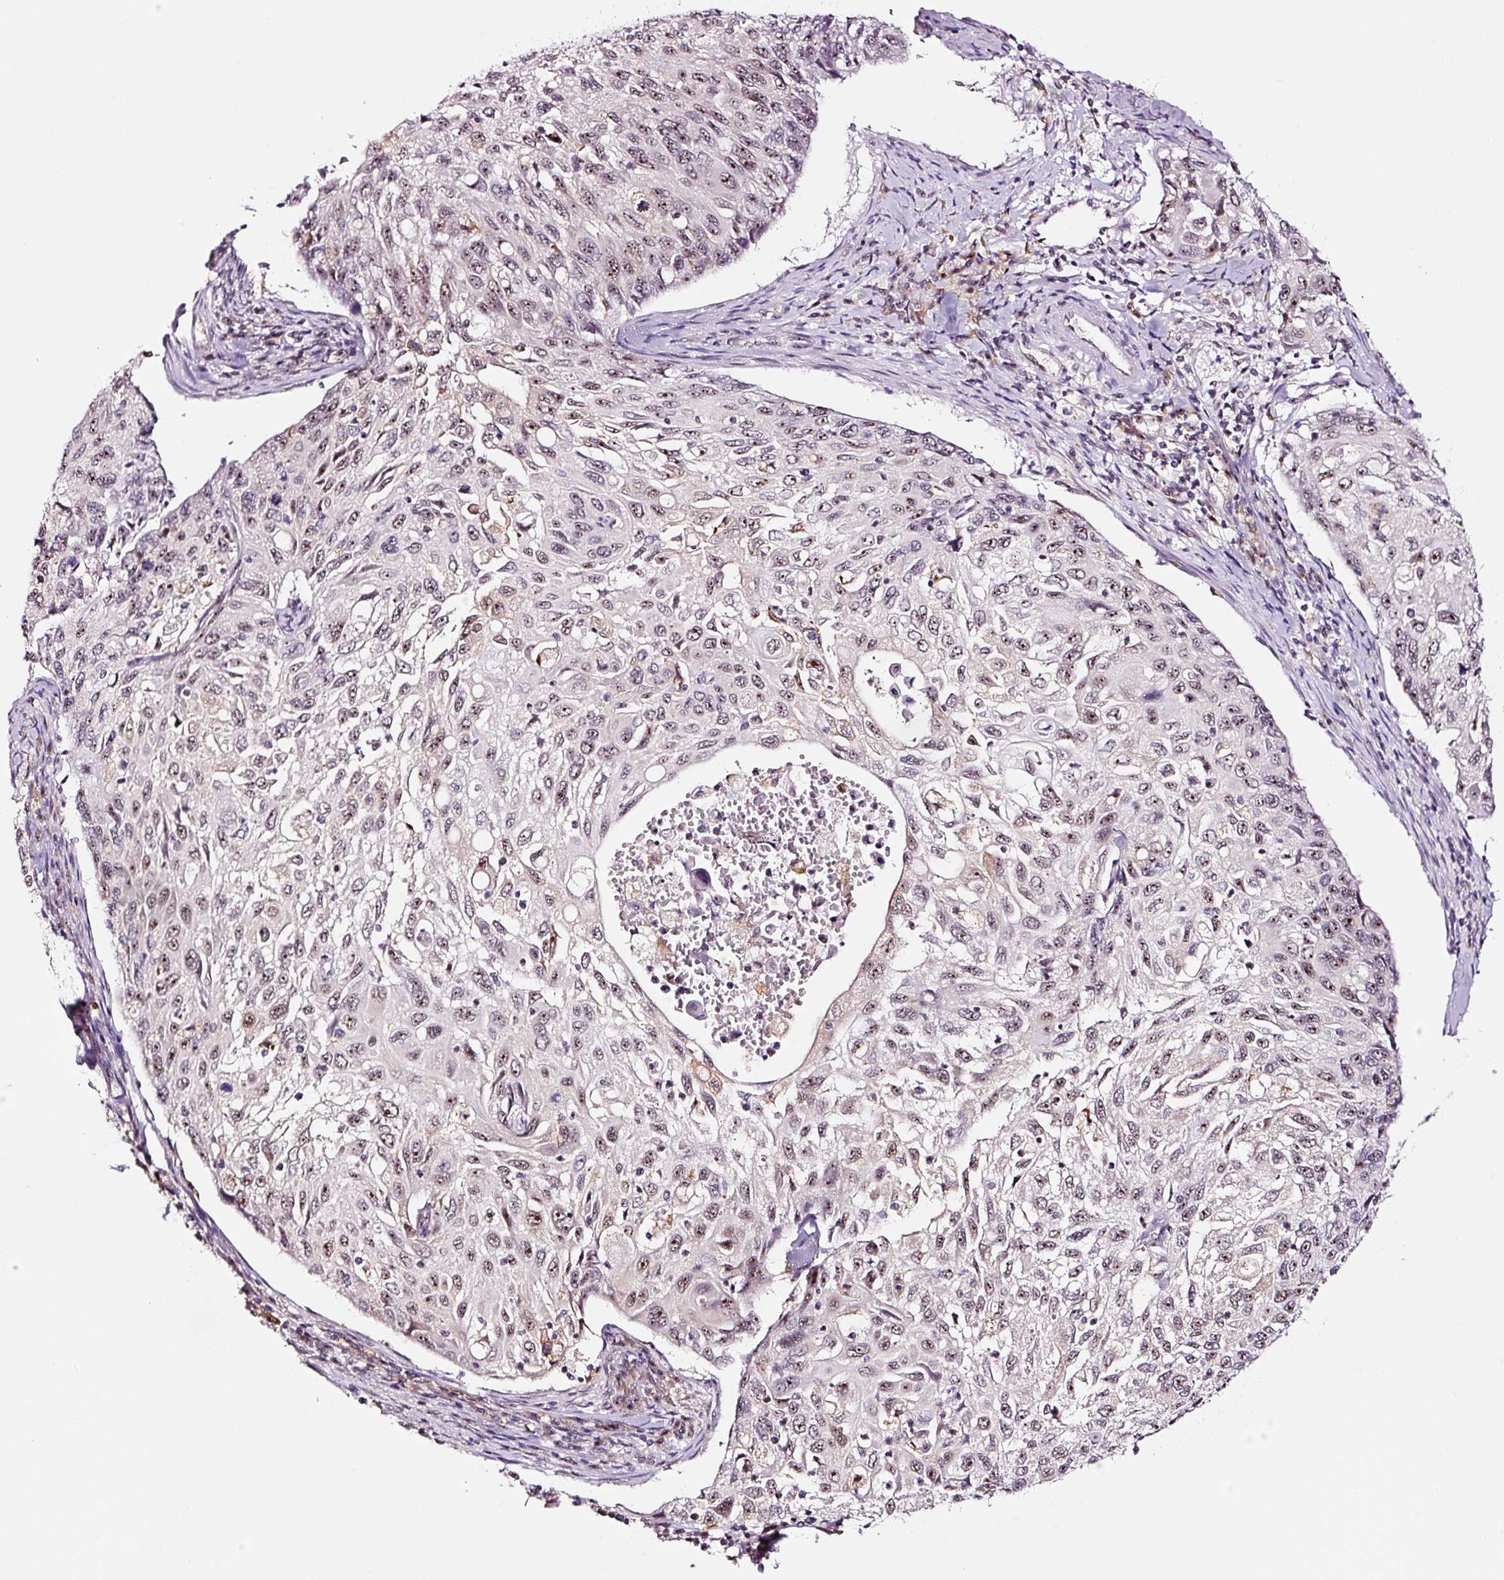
{"staining": {"intensity": "moderate", "quantity": "25%-75%", "location": "nuclear"}, "tissue": "cervical cancer", "cell_type": "Tumor cells", "image_type": "cancer", "snomed": [{"axis": "morphology", "description": "Squamous cell carcinoma, NOS"}, {"axis": "topography", "description": "Cervix"}], "caption": "An immunohistochemistry (IHC) histopathology image of tumor tissue is shown. Protein staining in brown highlights moderate nuclear positivity in cervical cancer within tumor cells.", "gene": "GNL3", "patient": {"sex": "female", "age": 70}}